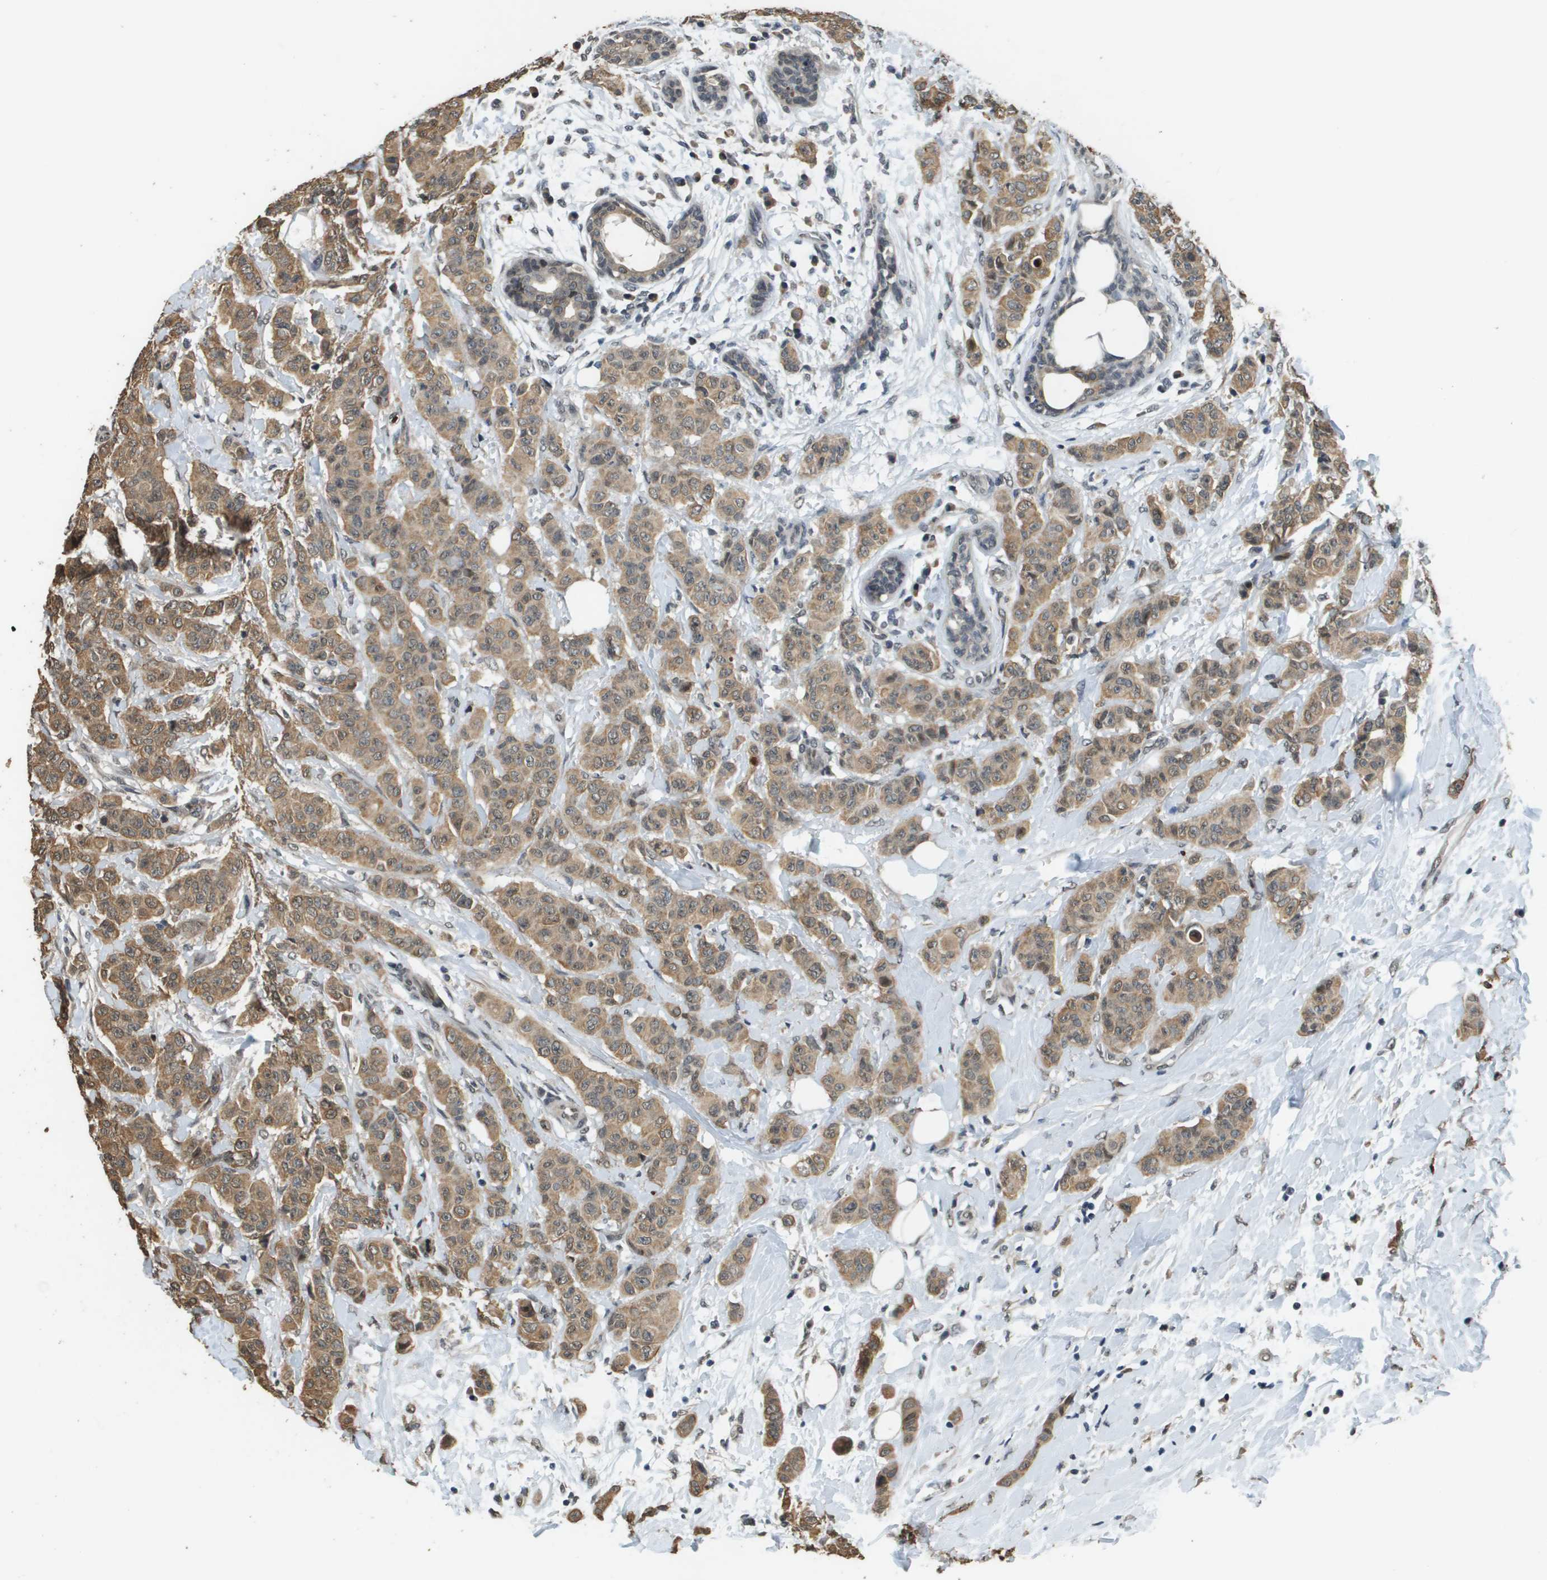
{"staining": {"intensity": "moderate", "quantity": ">75%", "location": "cytoplasmic/membranous"}, "tissue": "breast cancer", "cell_type": "Tumor cells", "image_type": "cancer", "snomed": [{"axis": "morphology", "description": "Normal tissue, NOS"}, {"axis": "morphology", "description": "Duct carcinoma"}, {"axis": "topography", "description": "Breast"}], "caption": "This photomicrograph shows breast cancer (intraductal carcinoma) stained with immunohistochemistry (IHC) to label a protein in brown. The cytoplasmic/membranous of tumor cells show moderate positivity for the protein. Nuclei are counter-stained blue.", "gene": "FANCC", "patient": {"sex": "female", "age": 40}}